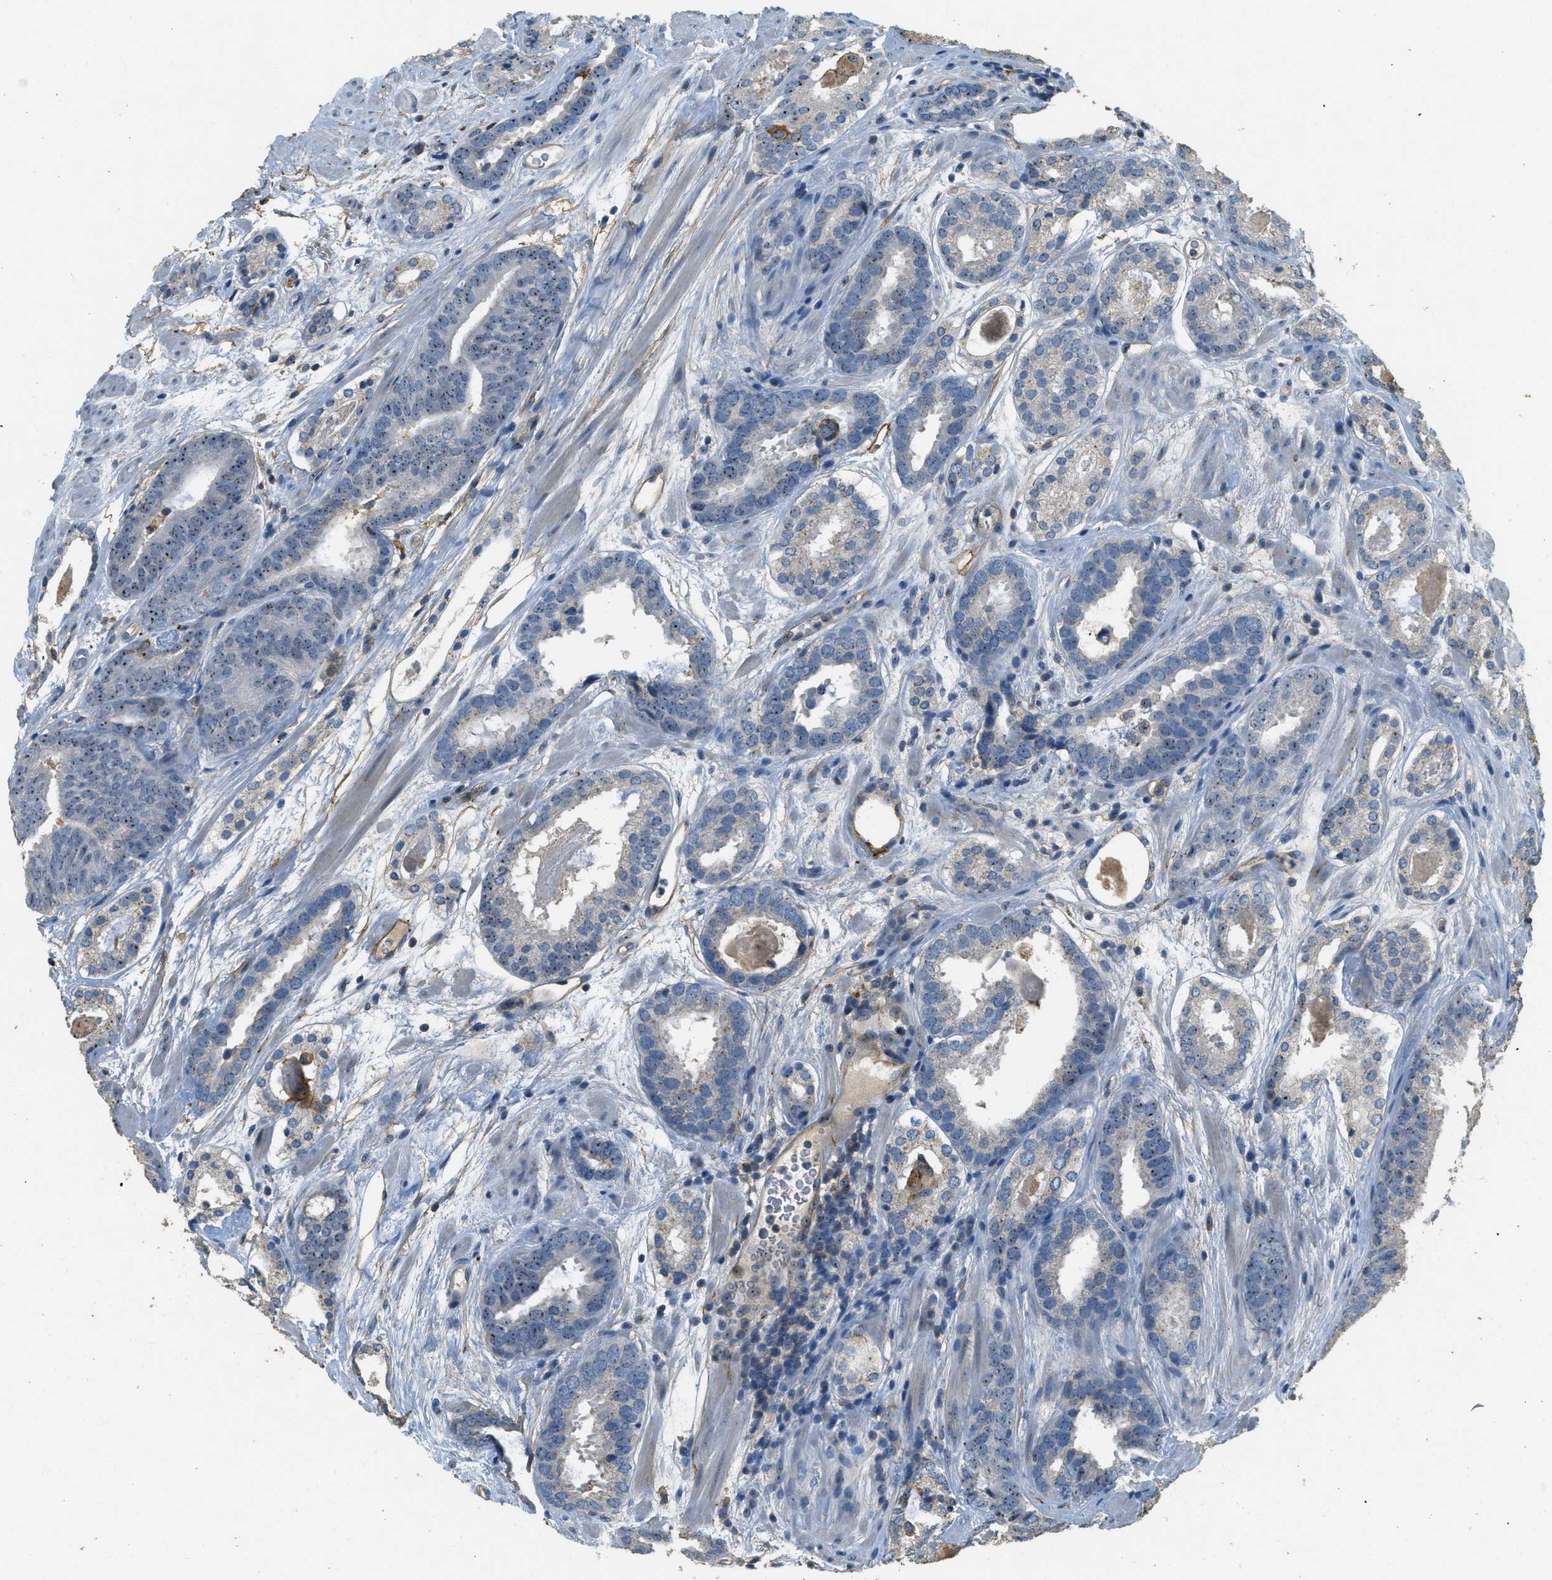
{"staining": {"intensity": "moderate", "quantity": "<25%", "location": "nuclear"}, "tissue": "prostate cancer", "cell_type": "Tumor cells", "image_type": "cancer", "snomed": [{"axis": "morphology", "description": "Adenocarcinoma, Low grade"}, {"axis": "topography", "description": "Prostate"}], "caption": "Prostate cancer was stained to show a protein in brown. There is low levels of moderate nuclear expression in about <25% of tumor cells.", "gene": "OSMR", "patient": {"sex": "male", "age": 69}}